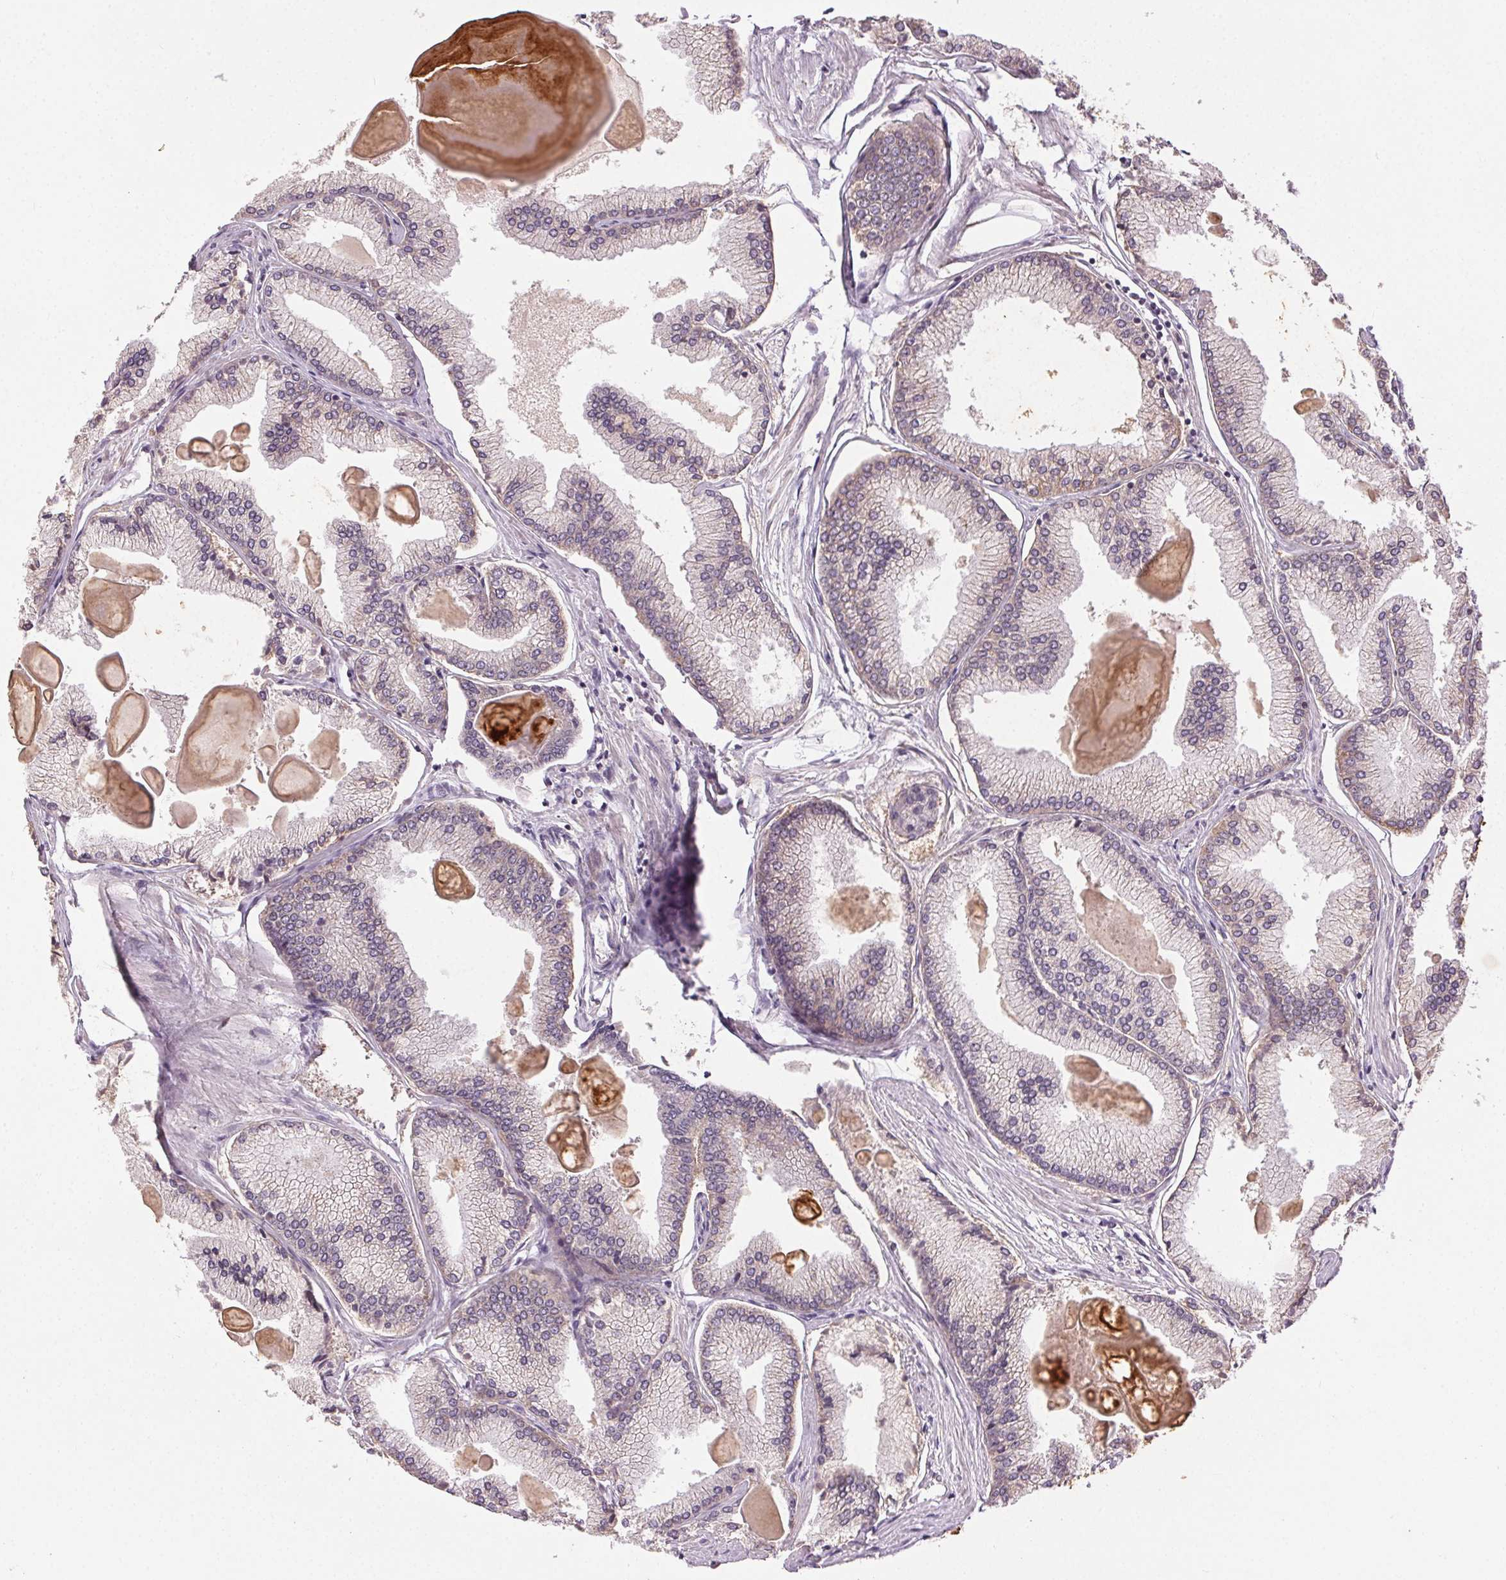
{"staining": {"intensity": "negative", "quantity": "none", "location": "none"}, "tissue": "prostate cancer", "cell_type": "Tumor cells", "image_type": "cancer", "snomed": [{"axis": "morphology", "description": "Adenocarcinoma, High grade"}, {"axis": "topography", "description": "Prostate"}], "caption": "Protein analysis of prostate high-grade adenocarcinoma reveals no significant positivity in tumor cells. Nuclei are stained in blue.", "gene": "ATP1B3", "patient": {"sex": "male", "age": 68}}